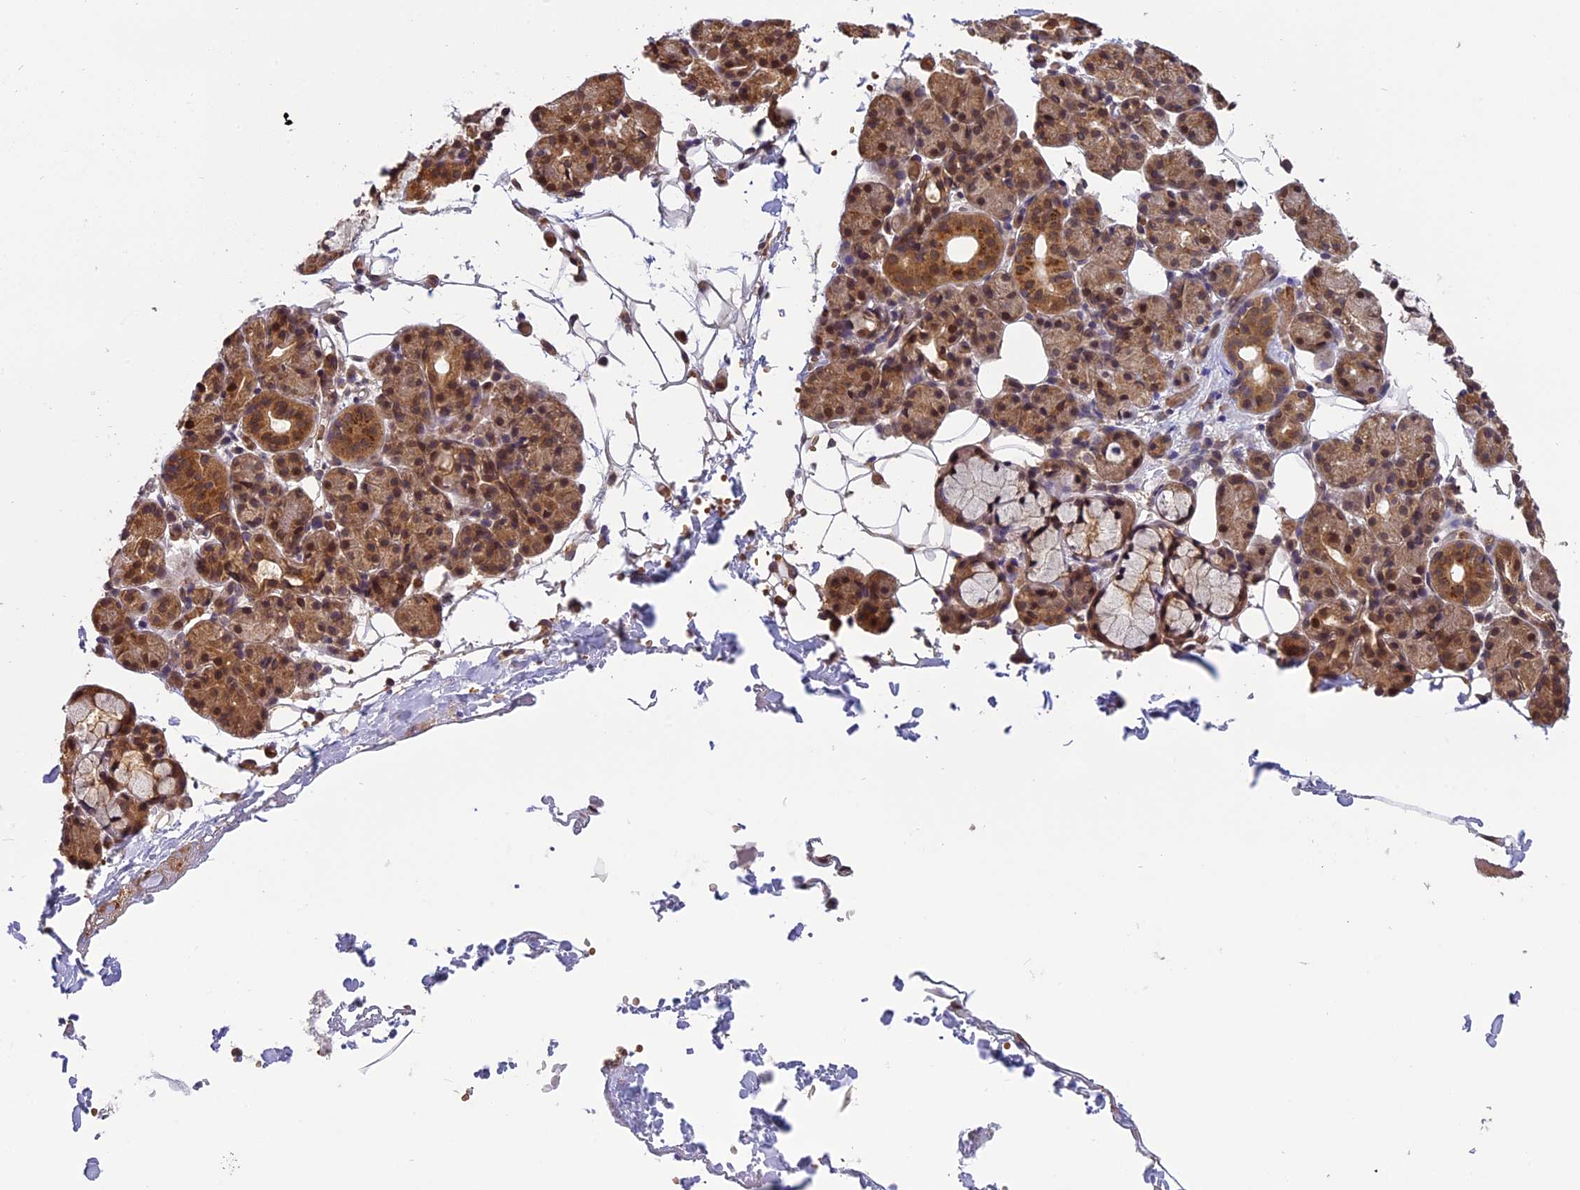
{"staining": {"intensity": "strong", "quantity": "25%-75%", "location": "cytoplasmic/membranous,nuclear"}, "tissue": "salivary gland", "cell_type": "Glandular cells", "image_type": "normal", "snomed": [{"axis": "morphology", "description": "Normal tissue, NOS"}, {"axis": "topography", "description": "Salivary gland"}], "caption": "Strong cytoplasmic/membranous,nuclear protein staining is seen in approximately 25%-75% of glandular cells in salivary gland. (Stains: DAB (3,3'-diaminobenzidine) in brown, nuclei in blue, Microscopy: brightfield microscopy at high magnification).", "gene": "CHMP2A", "patient": {"sex": "male", "age": 63}}